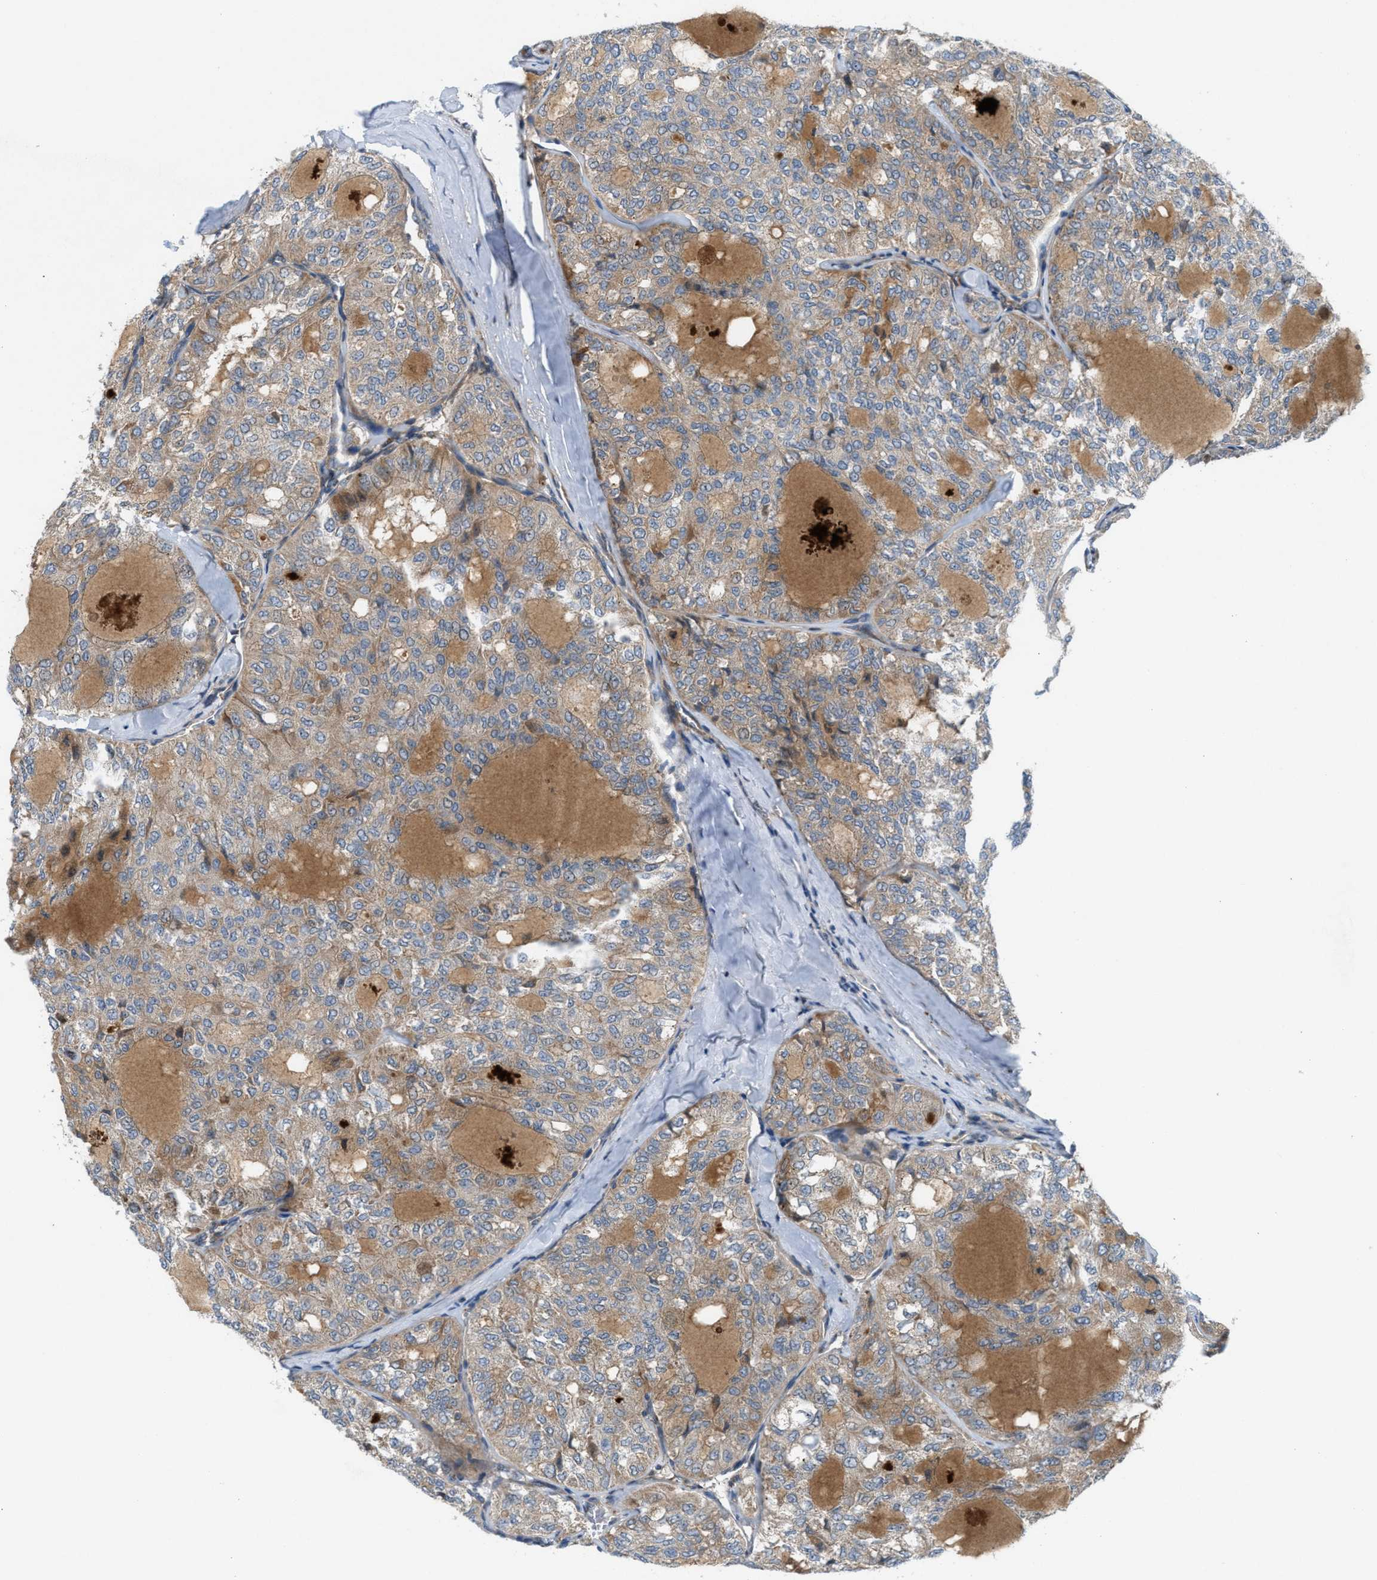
{"staining": {"intensity": "weak", "quantity": ">75%", "location": "cytoplasmic/membranous"}, "tissue": "thyroid cancer", "cell_type": "Tumor cells", "image_type": "cancer", "snomed": [{"axis": "morphology", "description": "Follicular adenoma carcinoma, NOS"}, {"axis": "topography", "description": "Thyroid gland"}], "caption": "Immunohistochemistry (IHC) of follicular adenoma carcinoma (thyroid) reveals low levels of weak cytoplasmic/membranous expression in approximately >75% of tumor cells.", "gene": "CYB5D1", "patient": {"sex": "male", "age": 75}}